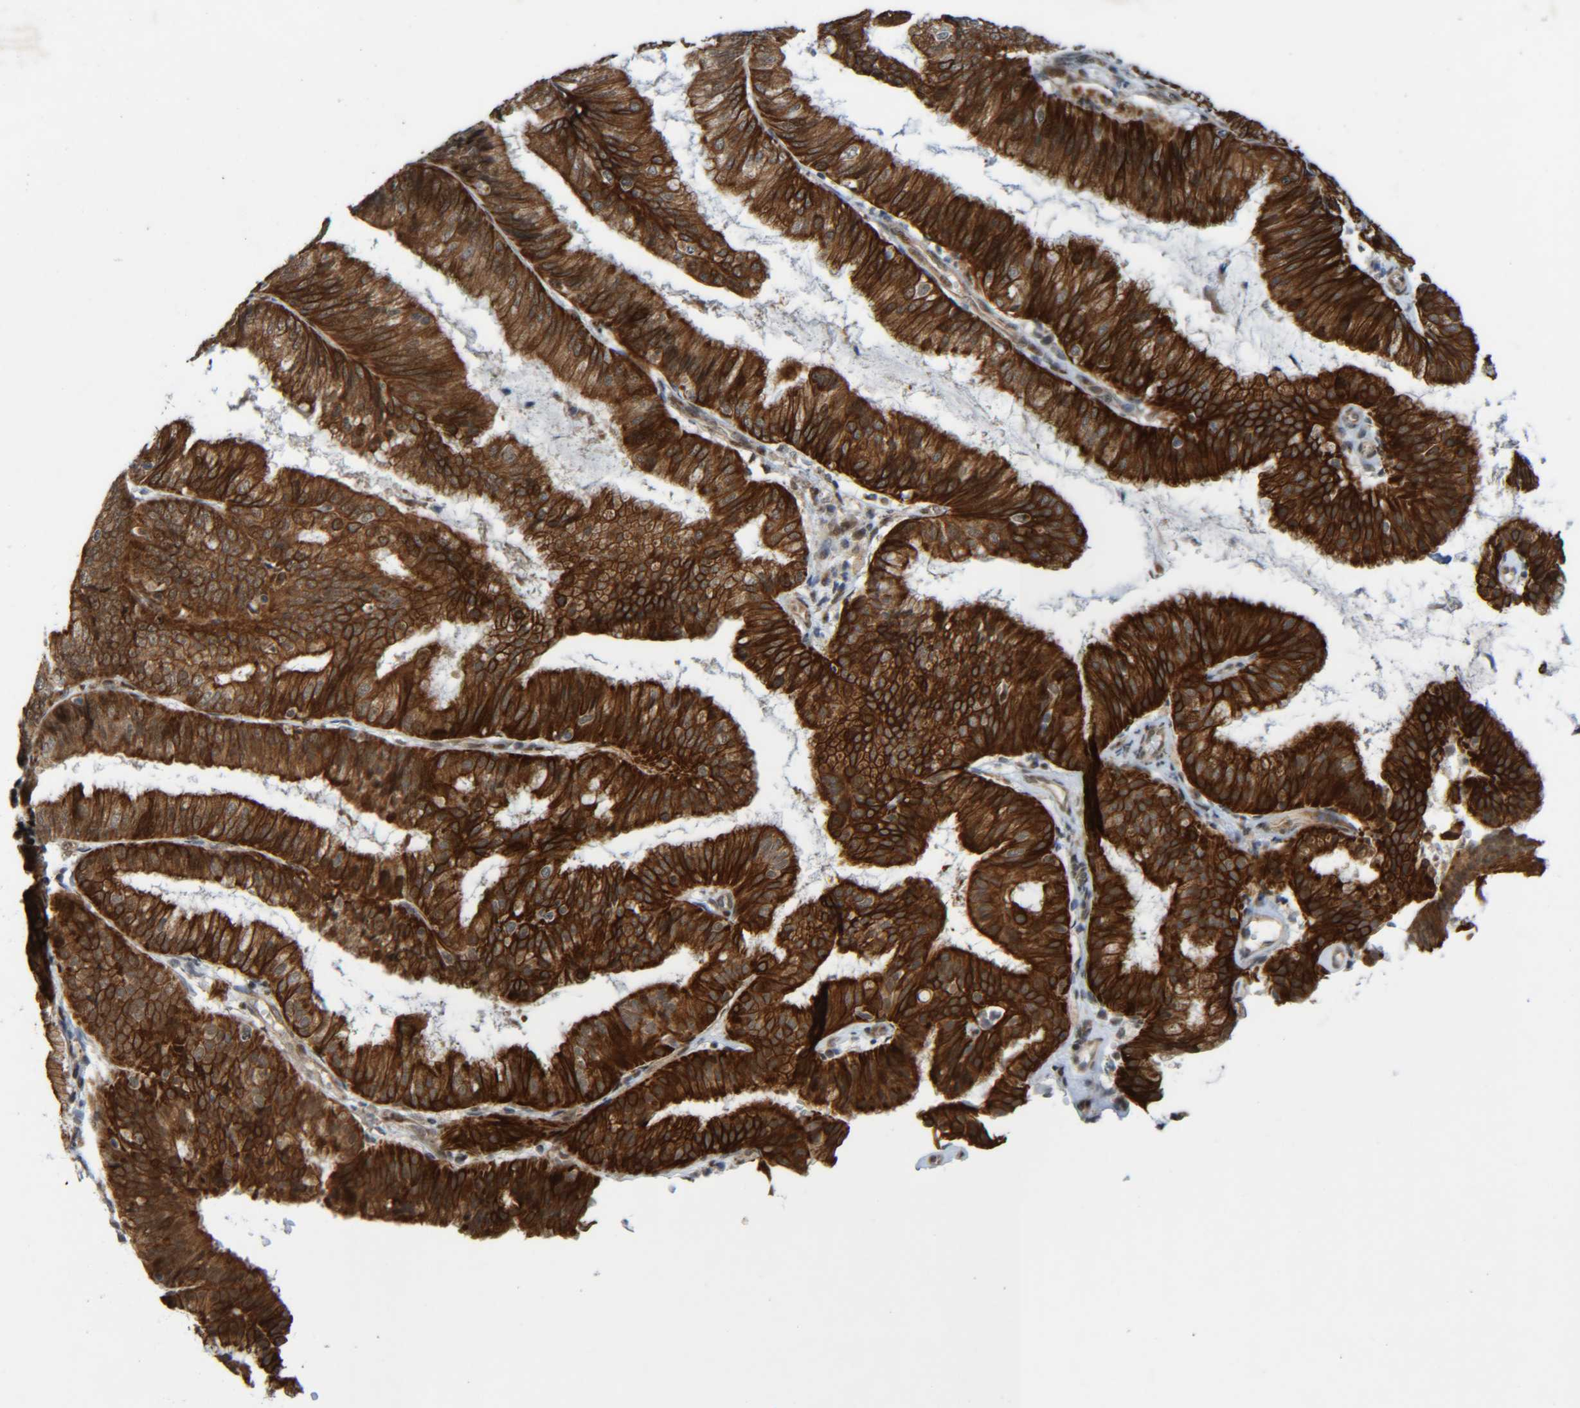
{"staining": {"intensity": "strong", "quantity": ">75%", "location": "cytoplasmic/membranous"}, "tissue": "endometrial cancer", "cell_type": "Tumor cells", "image_type": "cancer", "snomed": [{"axis": "morphology", "description": "Adenocarcinoma, NOS"}, {"axis": "topography", "description": "Endometrium"}], "caption": "An image of human endometrial cancer stained for a protein reveals strong cytoplasmic/membranous brown staining in tumor cells.", "gene": "CCDC57", "patient": {"sex": "female", "age": 63}}